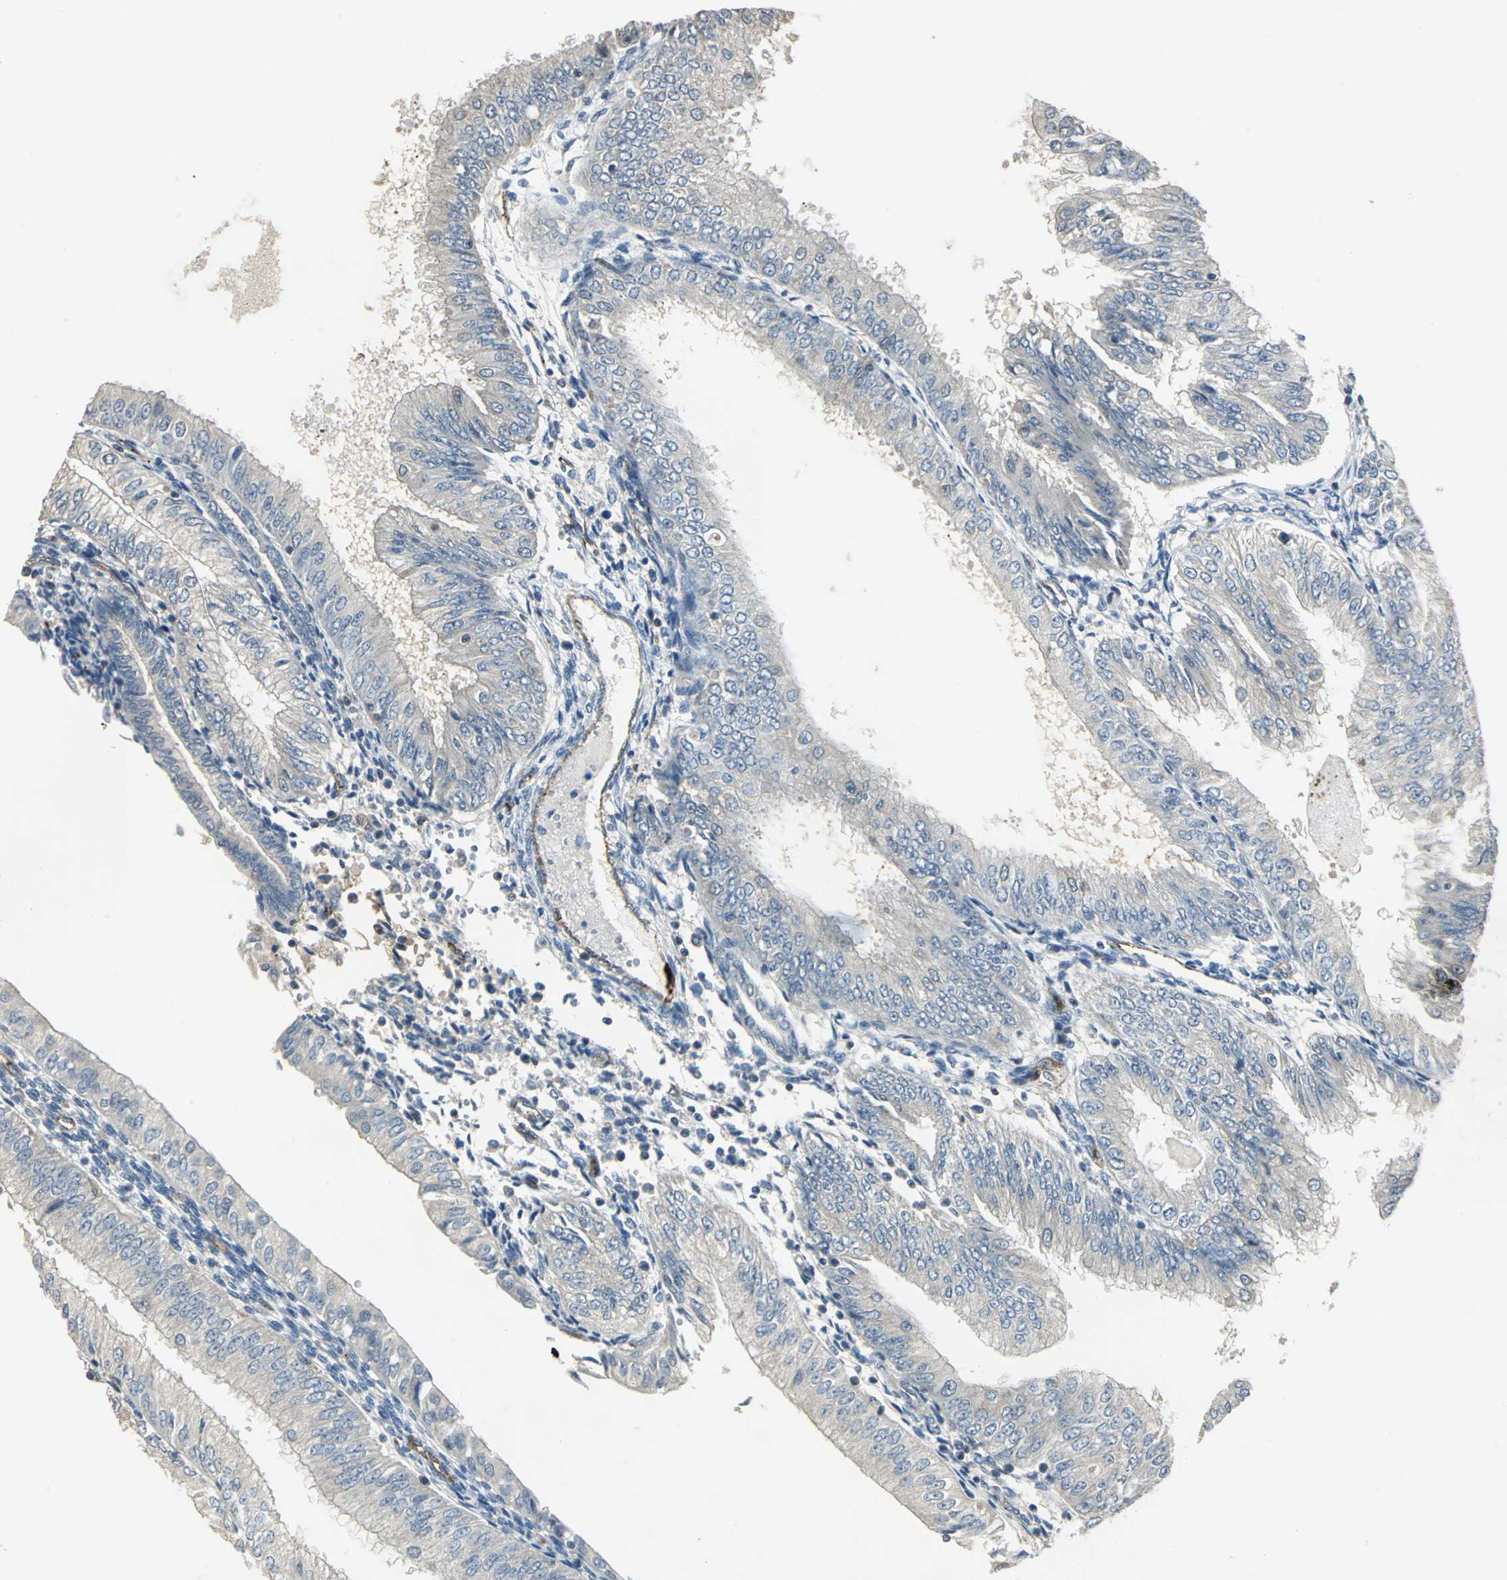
{"staining": {"intensity": "negative", "quantity": "none", "location": "none"}, "tissue": "endometrial cancer", "cell_type": "Tumor cells", "image_type": "cancer", "snomed": [{"axis": "morphology", "description": "Adenocarcinoma, NOS"}, {"axis": "topography", "description": "Endometrium"}], "caption": "This is an IHC histopathology image of human endometrial adenocarcinoma. There is no positivity in tumor cells.", "gene": "RAPGEF1", "patient": {"sex": "female", "age": 53}}